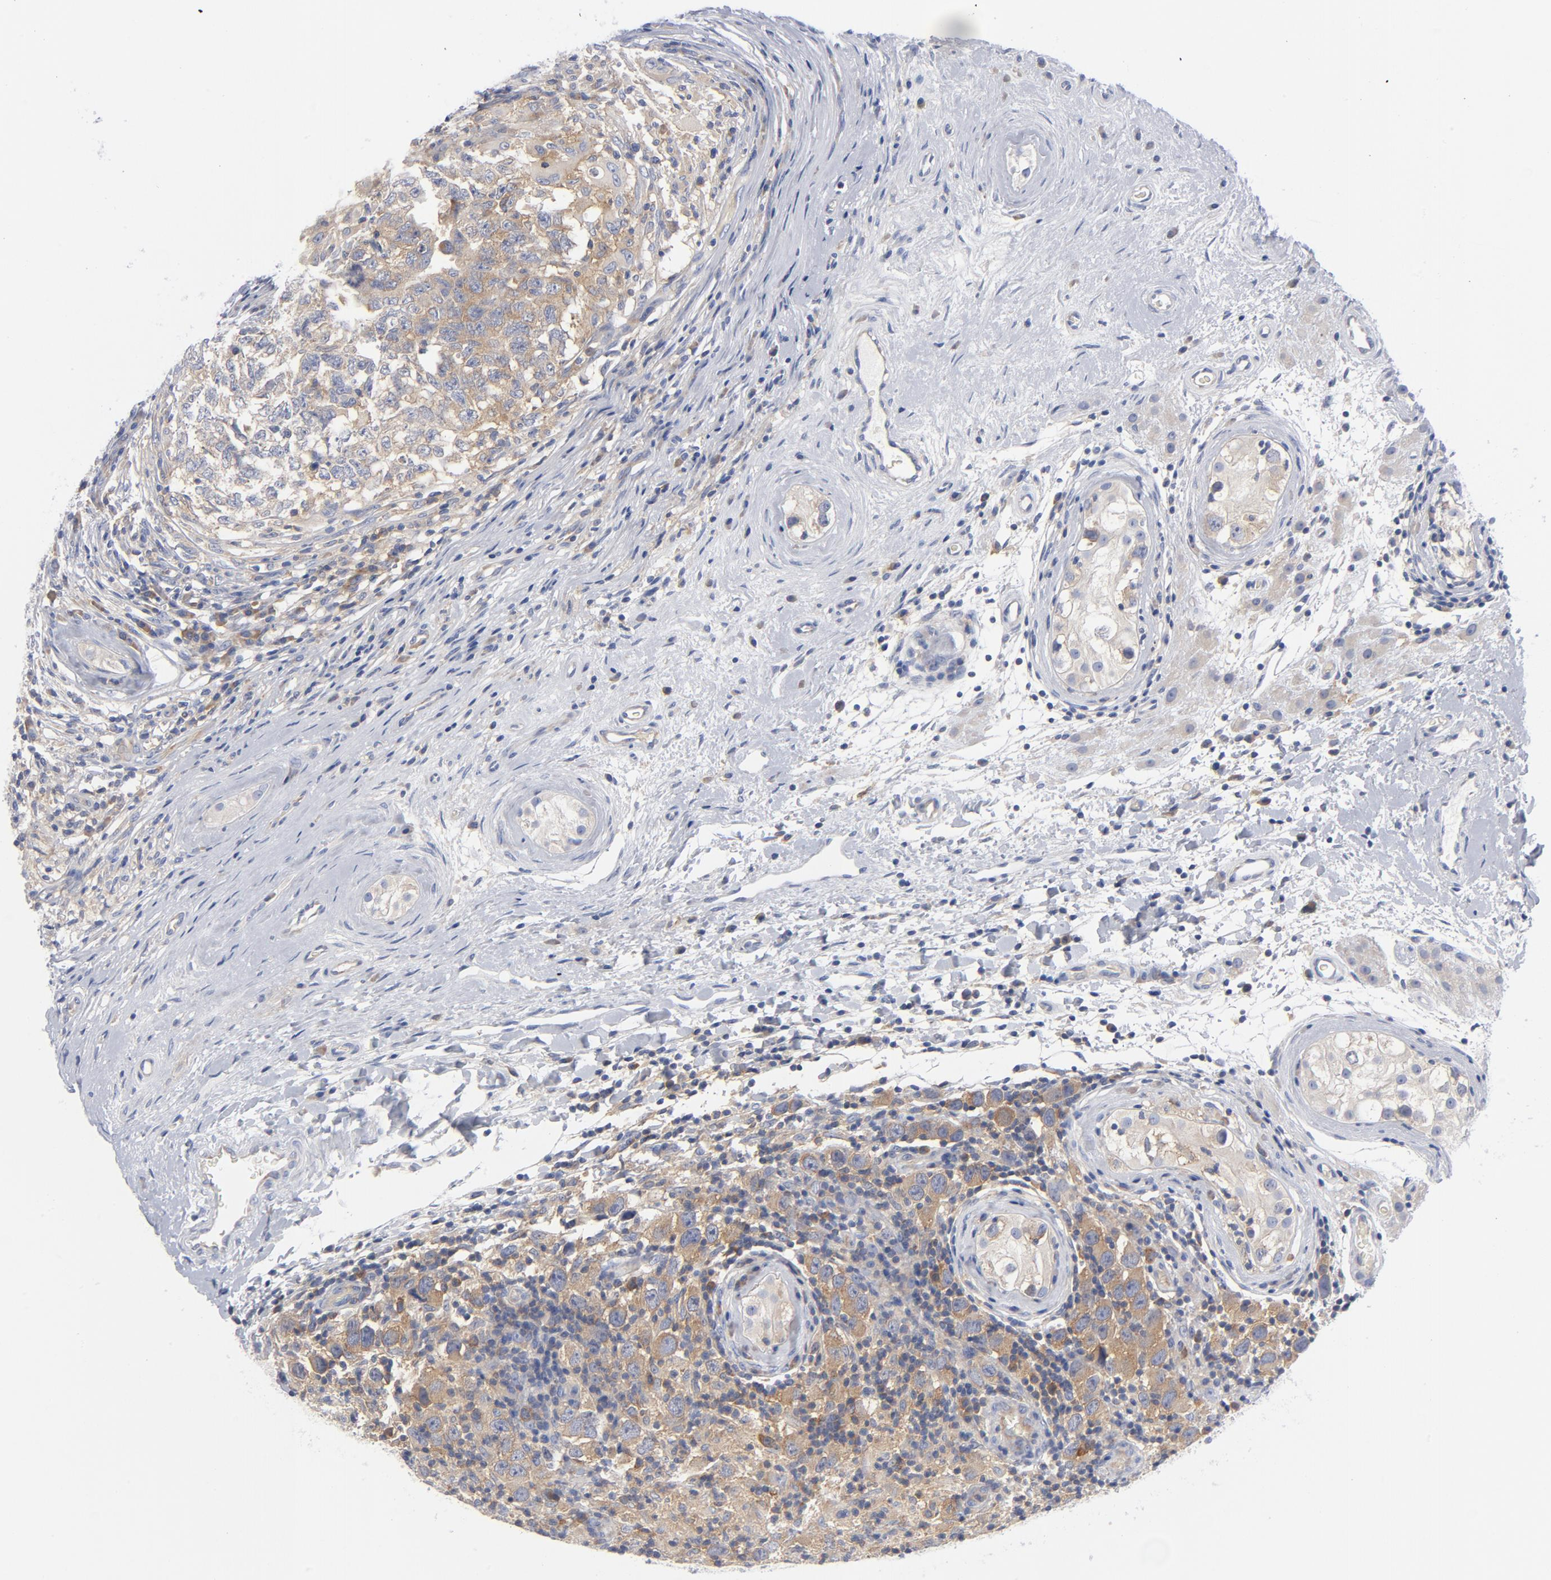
{"staining": {"intensity": "moderate", "quantity": "<25%", "location": "cytoplasmic/membranous"}, "tissue": "testis cancer", "cell_type": "Tumor cells", "image_type": "cancer", "snomed": [{"axis": "morphology", "description": "Carcinoma, Embryonal, NOS"}, {"axis": "topography", "description": "Testis"}], "caption": "Testis cancer stained with a brown dye shows moderate cytoplasmic/membranous positive expression in about <25% of tumor cells.", "gene": "CD86", "patient": {"sex": "male", "age": 21}}